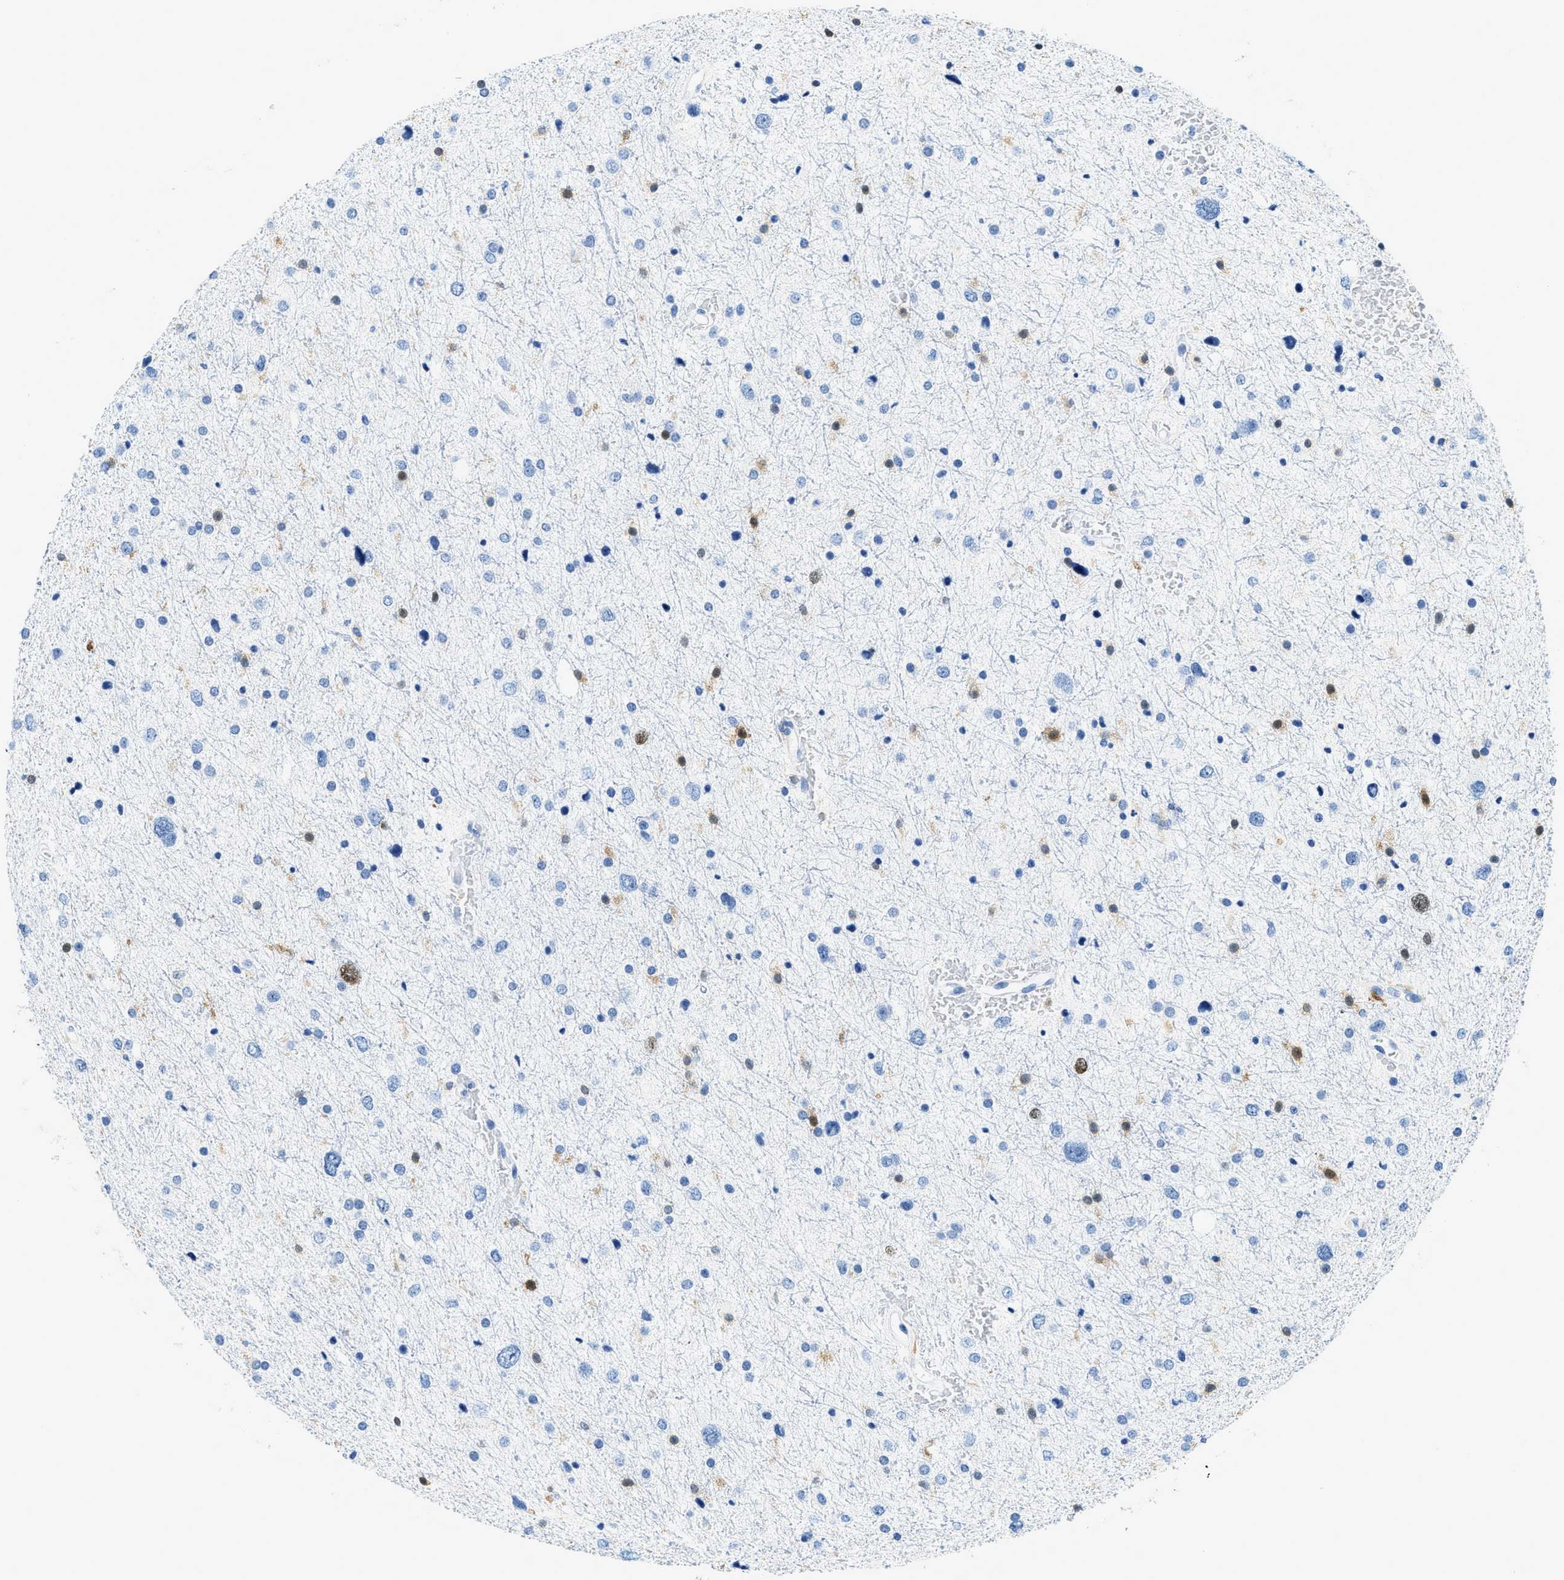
{"staining": {"intensity": "negative", "quantity": "none", "location": "none"}, "tissue": "glioma", "cell_type": "Tumor cells", "image_type": "cancer", "snomed": [{"axis": "morphology", "description": "Glioma, malignant, Low grade"}, {"axis": "topography", "description": "Brain"}], "caption": "Immunohistochemistry of malignant glioma (low-grade) exhibits no staining in tumor cells.", "gene": "CAPG", "patient": {"sex": "female", "age": 37}}